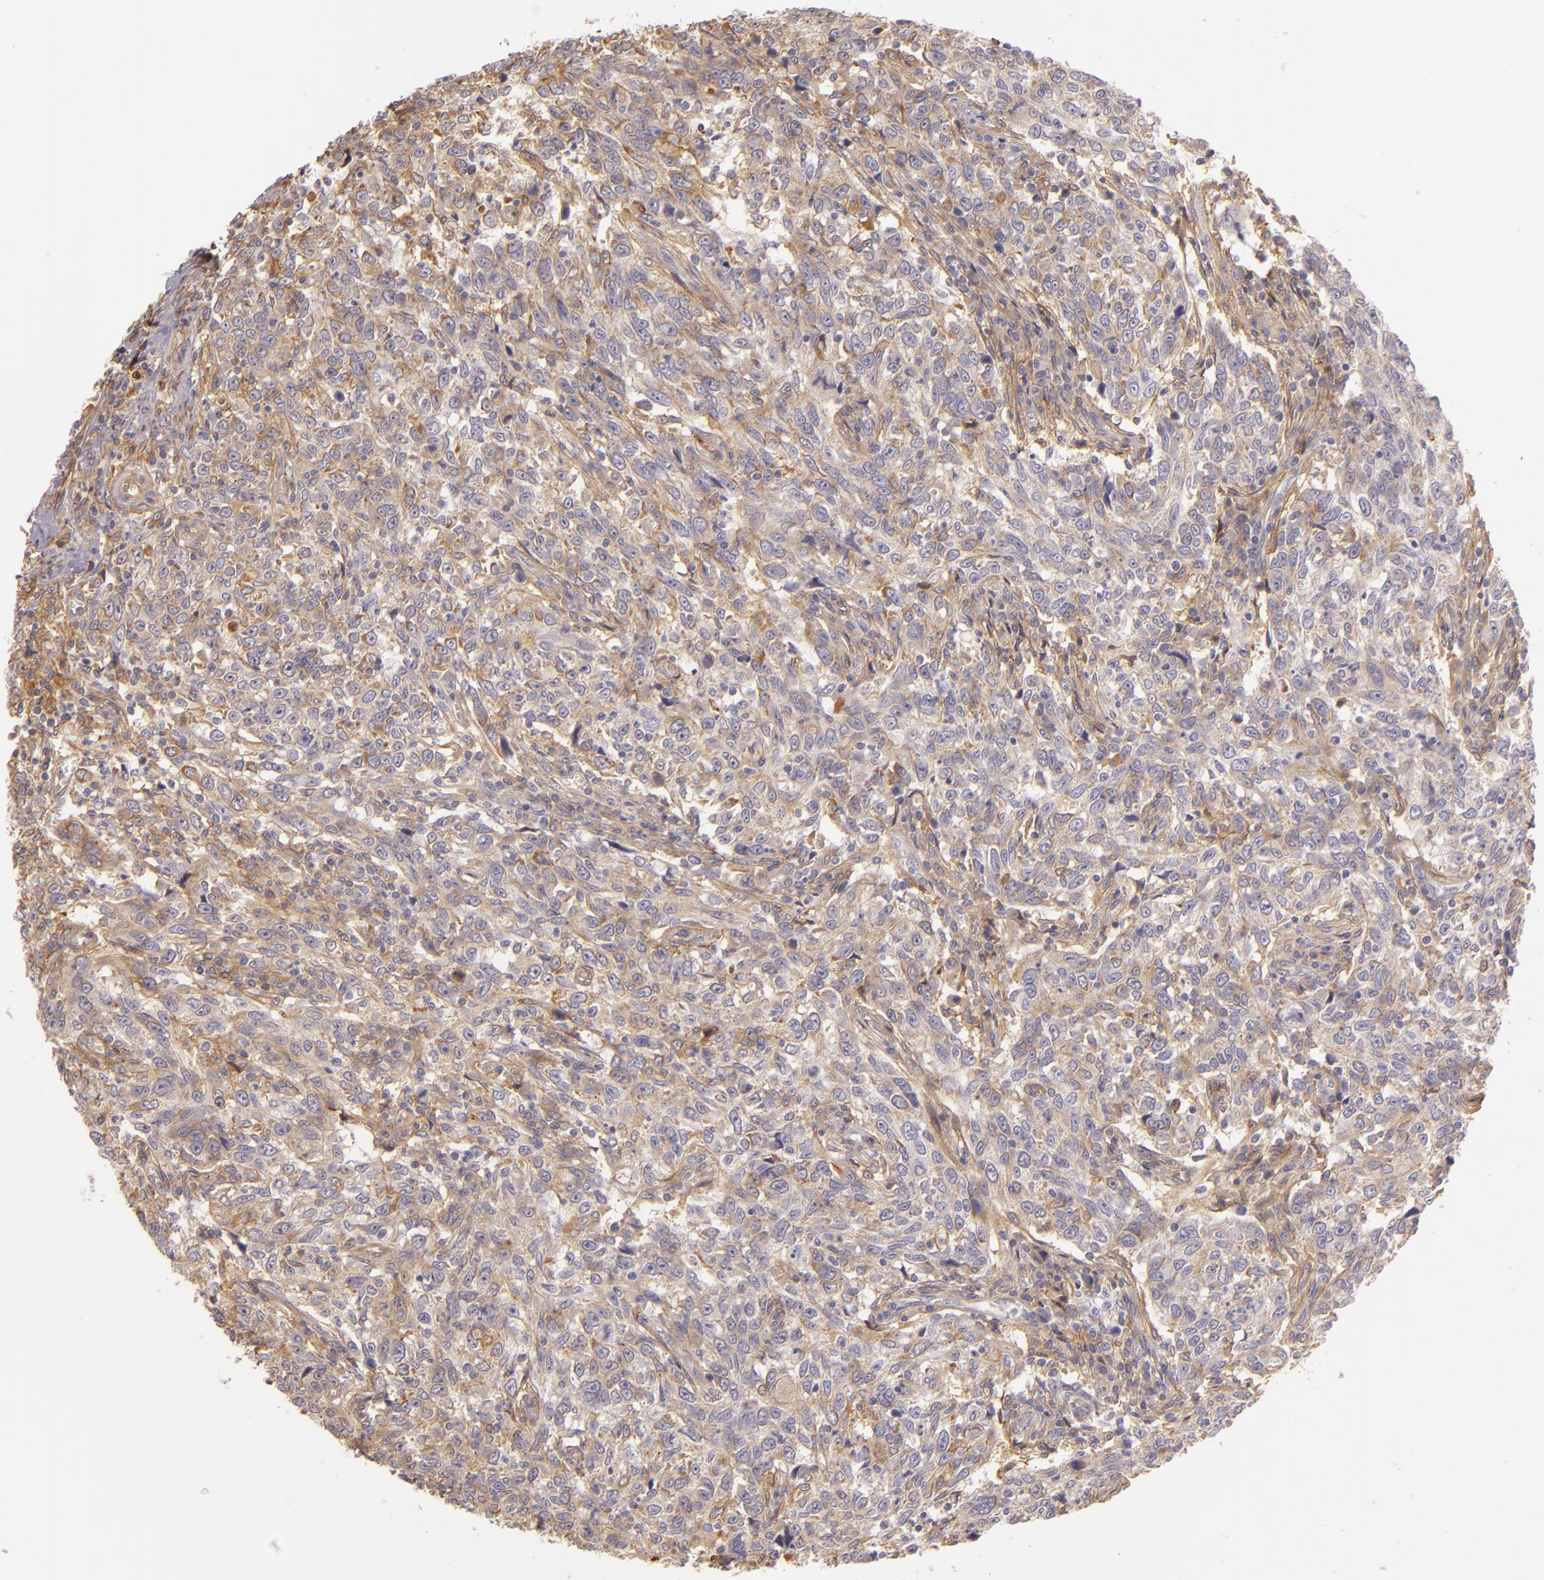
{"staining": {"intensity": "weak", "quantity": ">75%", "location": "cytoplasmic/membranous"}, "tissue": "breast cancer", "cell_type": "Tumor cells", "image_type": "cancer", "snomed": [{"axis": "morphology", "description": "Duct carcinoma"}, {"axis": "topography", "description": "Breast"}], "caption": "Breast intraductal carcinoma stained for a protein (brown) exhibits weak cytoplasmic/membranous positive staining in approximately >75% of tumor cells.", "gene": "CTSF", "patient": {"sex": "female", "age": 50}}